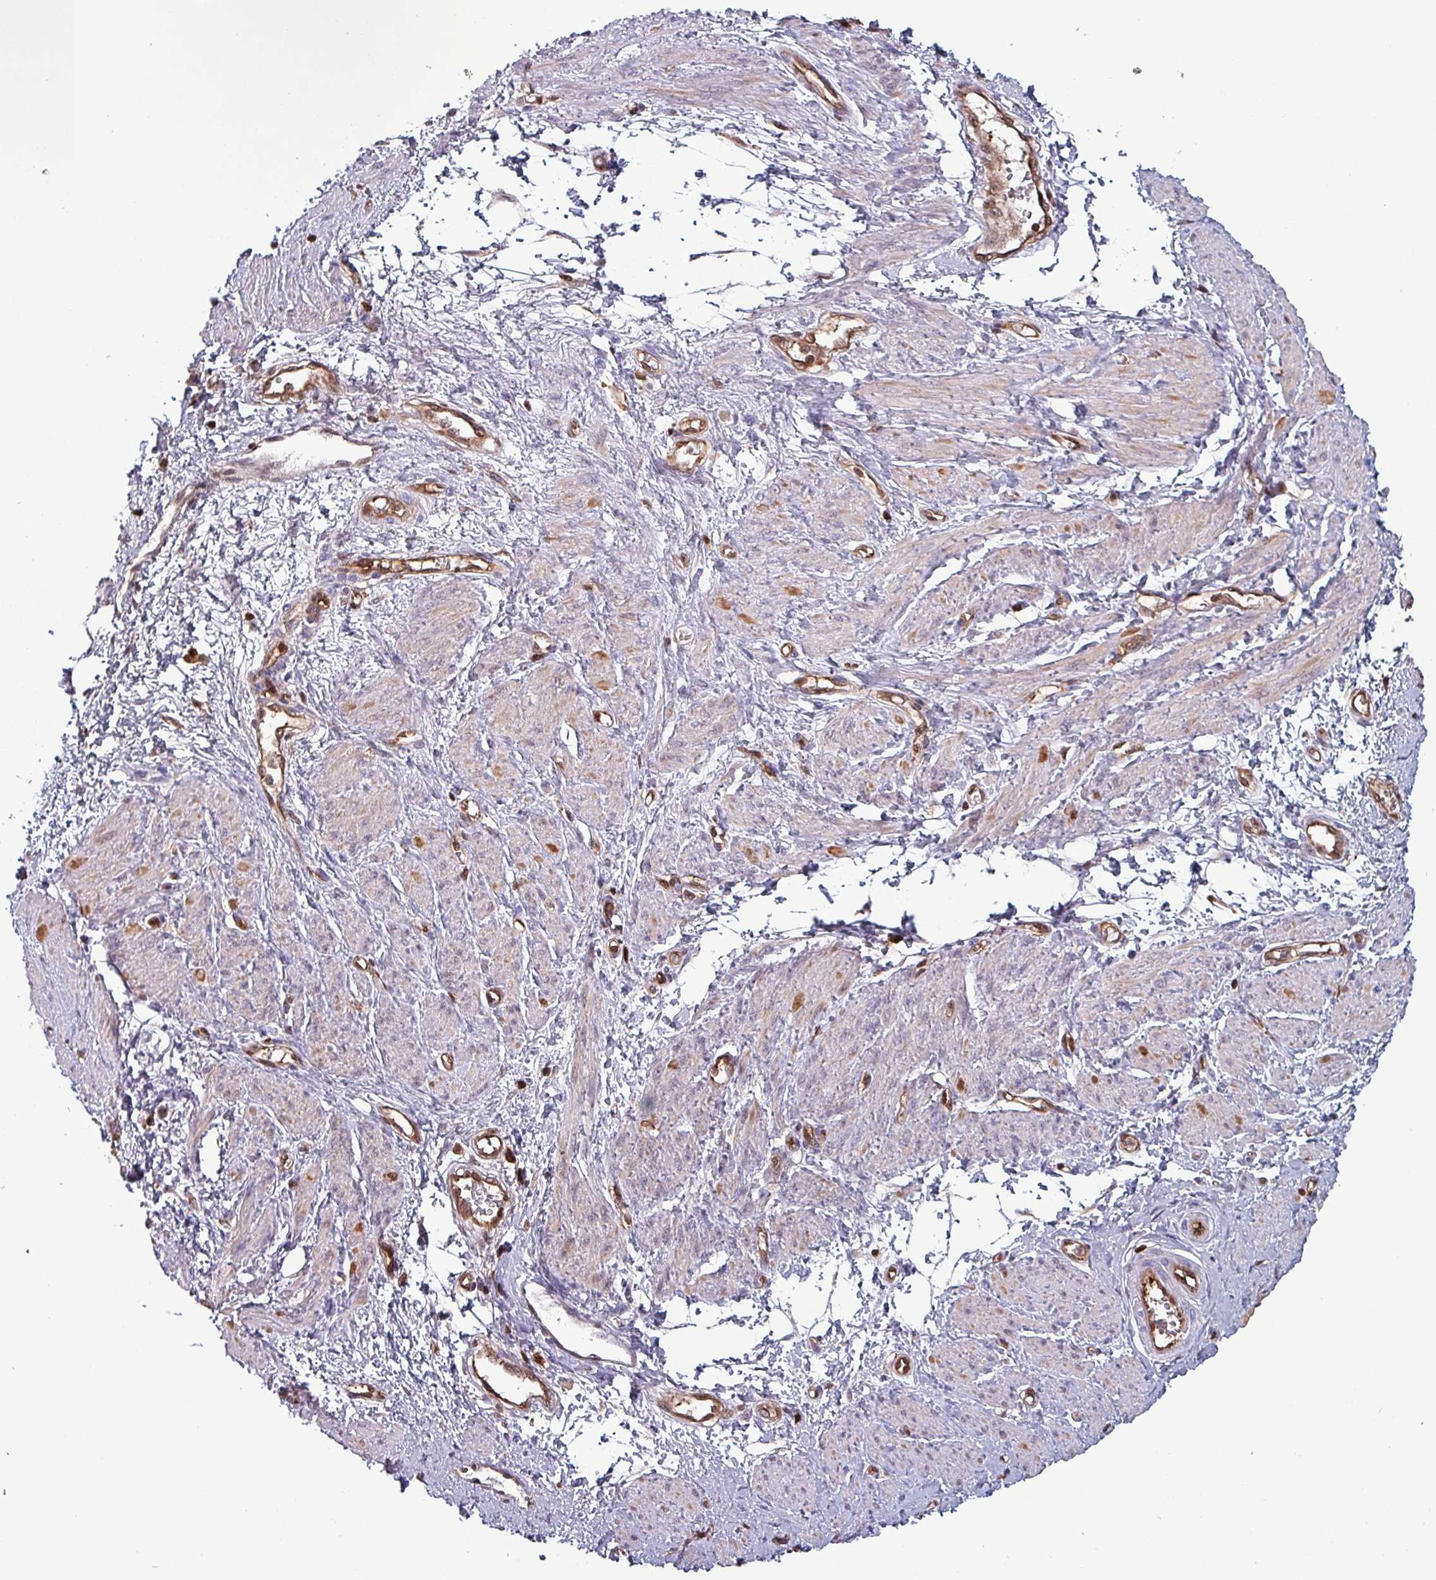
{"staining": {"intensity": "weak", "quantity": "25%-75%", "location": "cytoplasmic/membranous"}, "tissue": "smooth muscle", "cell_type": "Smooth muscle cells", "image_type": "normal", "snomed": [{"axis": "morphology", "description": "Normal tissue, NOS"}, {"axis": "topography", "description": "Smooth muscle"}, {"axis": "topography", "description": "Uterus"}], "caption": "Human smooth muscle stained for a protein (brown) displays weak cytoplasmic/membranous positive expression in about 25%-75% of smooth muscle cells.", "gene": "PSMB8", "patient": {"sex": "female", "age": 39}}